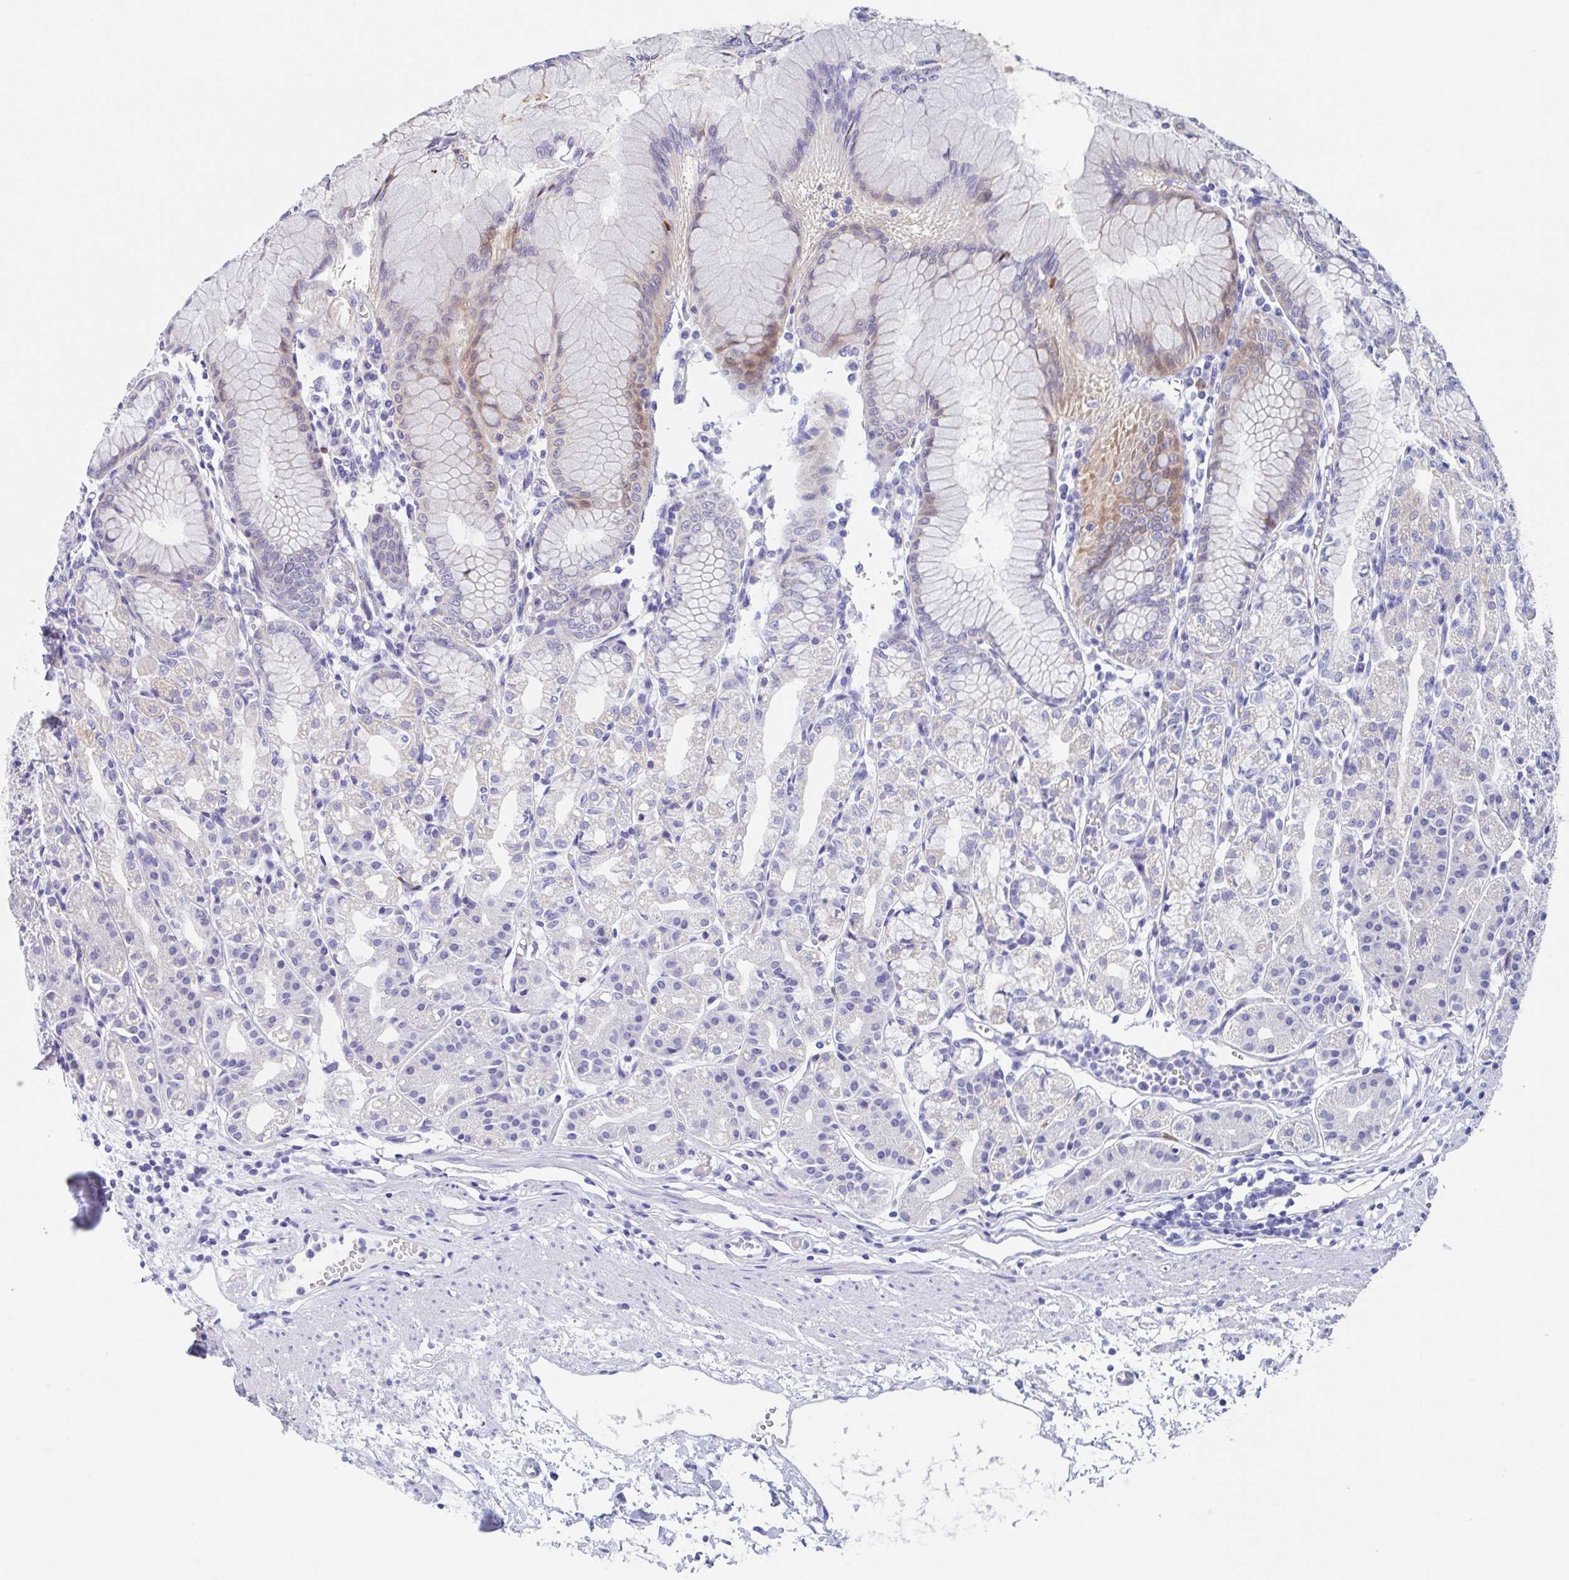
{"staining": {"intensity": "weak", "quantity": "25%-75%", "location": "cytoplasmic/membranous"}, "tissue": "stomach", "cell_type": "Glandular cells", "image_type": "normal", "snomed": [{"axis": "morphology", "description": "Normal tissue, NOS"}, {"axis": "topography", "description": "Stomach"}], "caption": "Immunohistochemistry (DAB (3,3'-diaminobenzidine)) staining of unremarkable stomach demonstrates weak cytoplasmic/membranous protein staining in approximately 25%-75% of glandular cells. Ihc stains the protein in brown and the nuclei are stained blue.", "gene": "FCGR3A", "patient": {"sex": "female", "age": 57}}